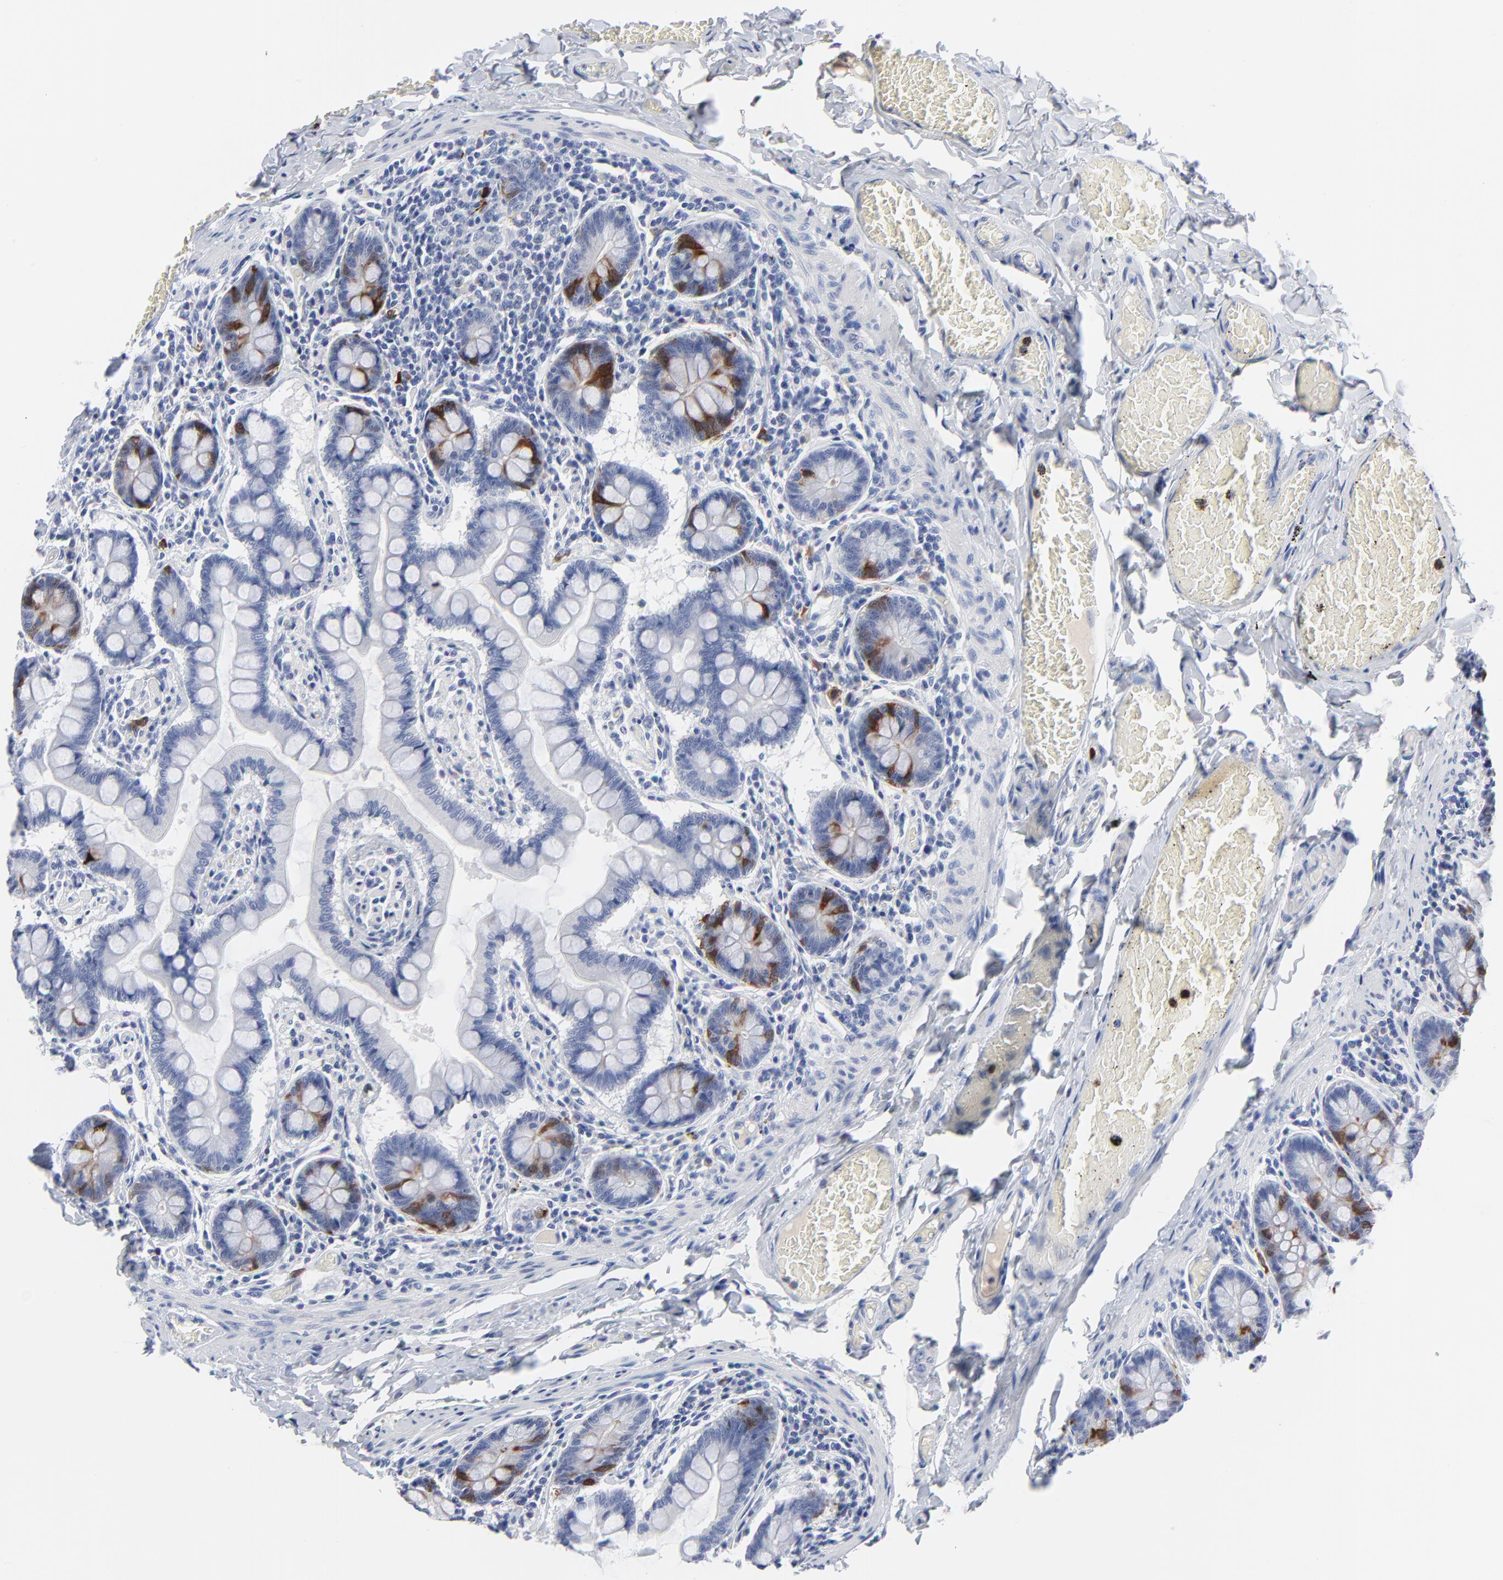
{"staining": {"intensity": "strong", "quantity": "<25%", "location": "cytoplasmic/membranous,nuclear"}, "tissue": "small intestine", "cell_type": "Glandular cells", "image_type": "normal", "snomed": [{"axis": "morphology", "description": "Normal tissue, NOS"}, {"axis": "topography", "description": "Small intestine"}], "caption": "A brown stain highlights strong cytoplasmic/membranous,nuclear positivity of a protein in glandular cells of benign small intestine.", "gene": "CDK1", "patient": {"sex": "male", "age": 41}}